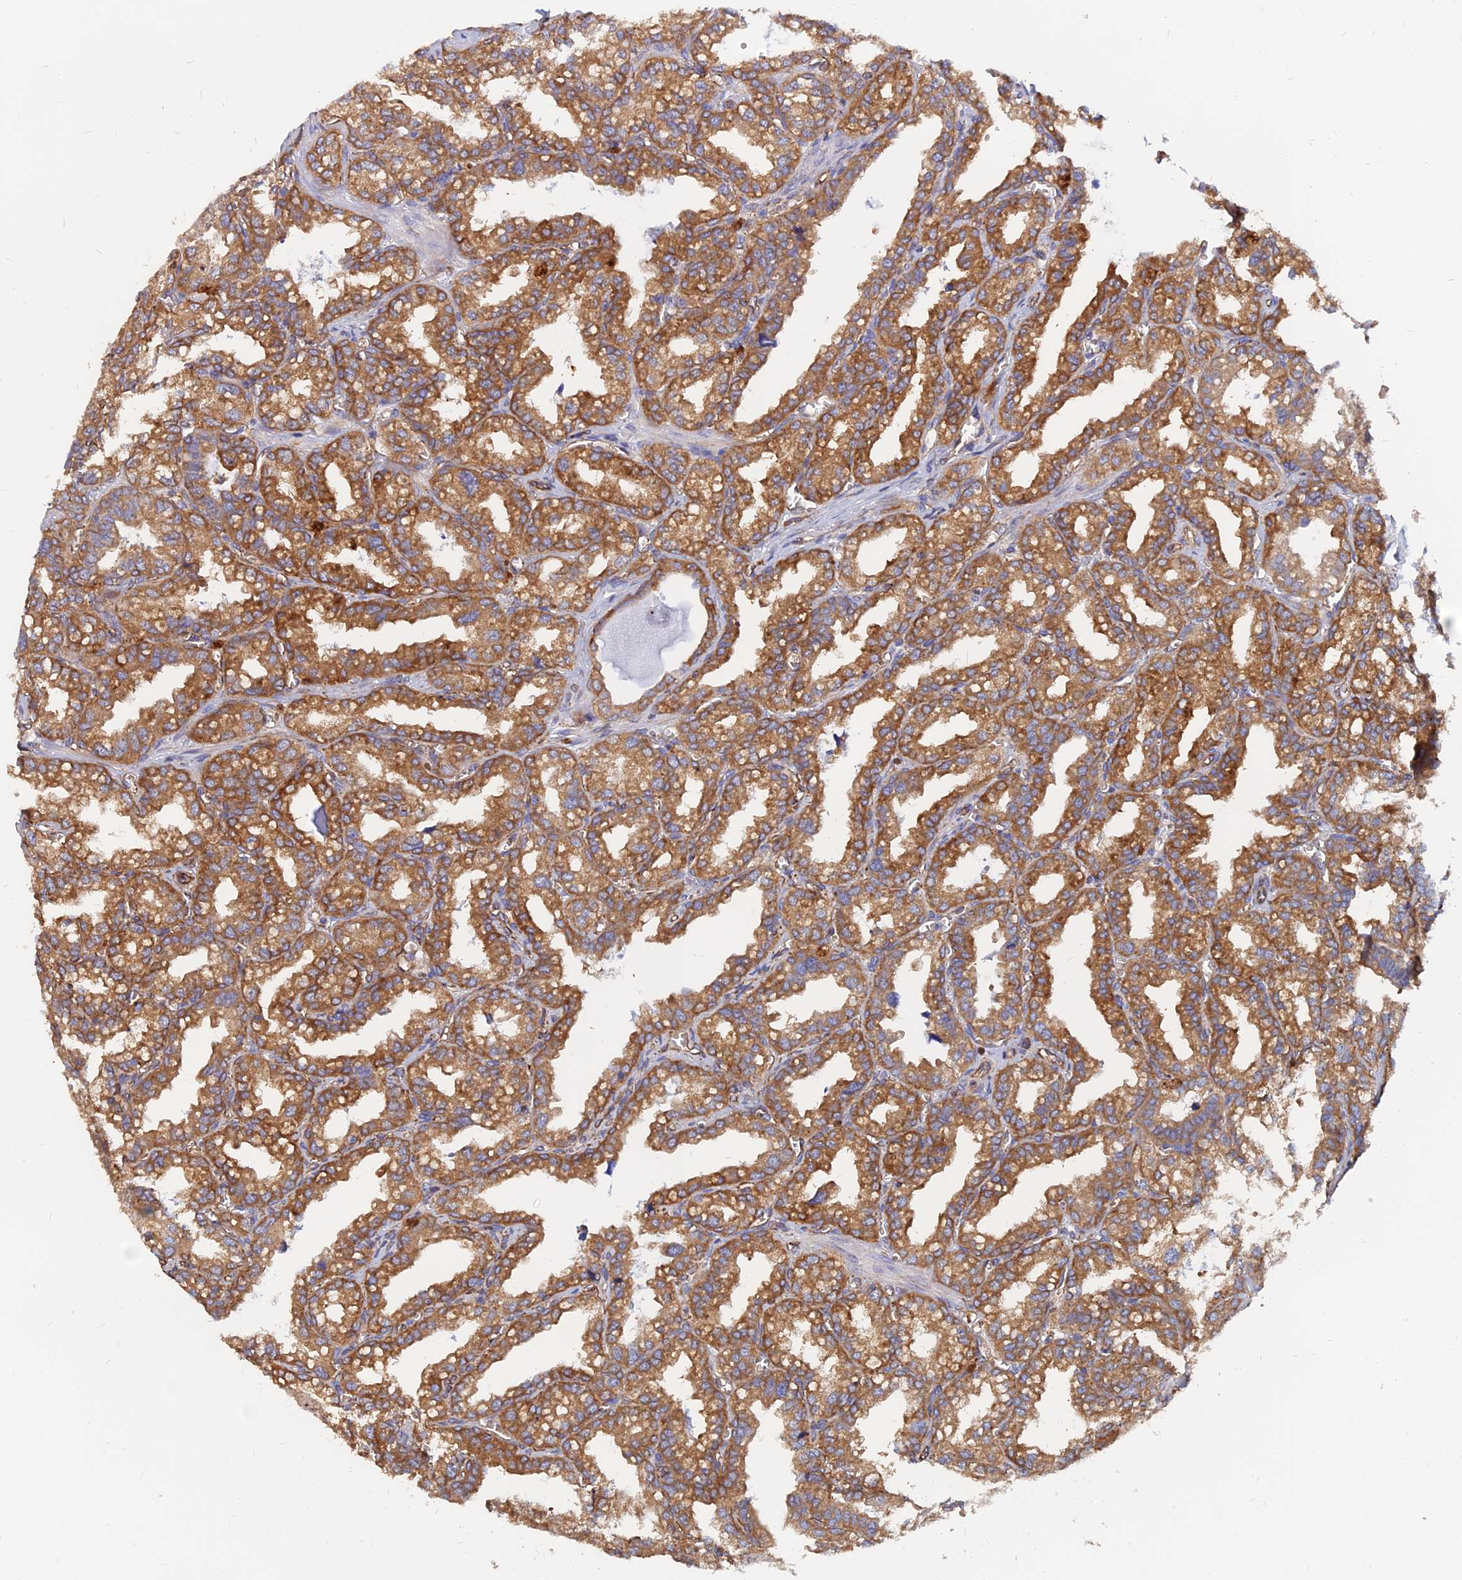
{"staining": {"intensity": "moderate", "quantity": "25%-75%", "location": "cytoplasmic/membranous"}, "tissue": "seminal vesicle", "cell_type": "Glandular cells", "image_type": "normal", "snomed": [{"axis": "morphology", "description": "Normal tissue, NOS"}, {"axis": "topography", "description": "Prostate"}, {"axis": "topography", "description": "Seminal veicle"}], "caption": "Immunohistochemical staining of unremarkable seminal vesicle displays 25%-75% levels of moderate cytoplasmic/membranous protein positivity in approximately 25%-75% of glandular cells.", "gene": "CDK18", "patient": {"sex": "male", "age": 51}}